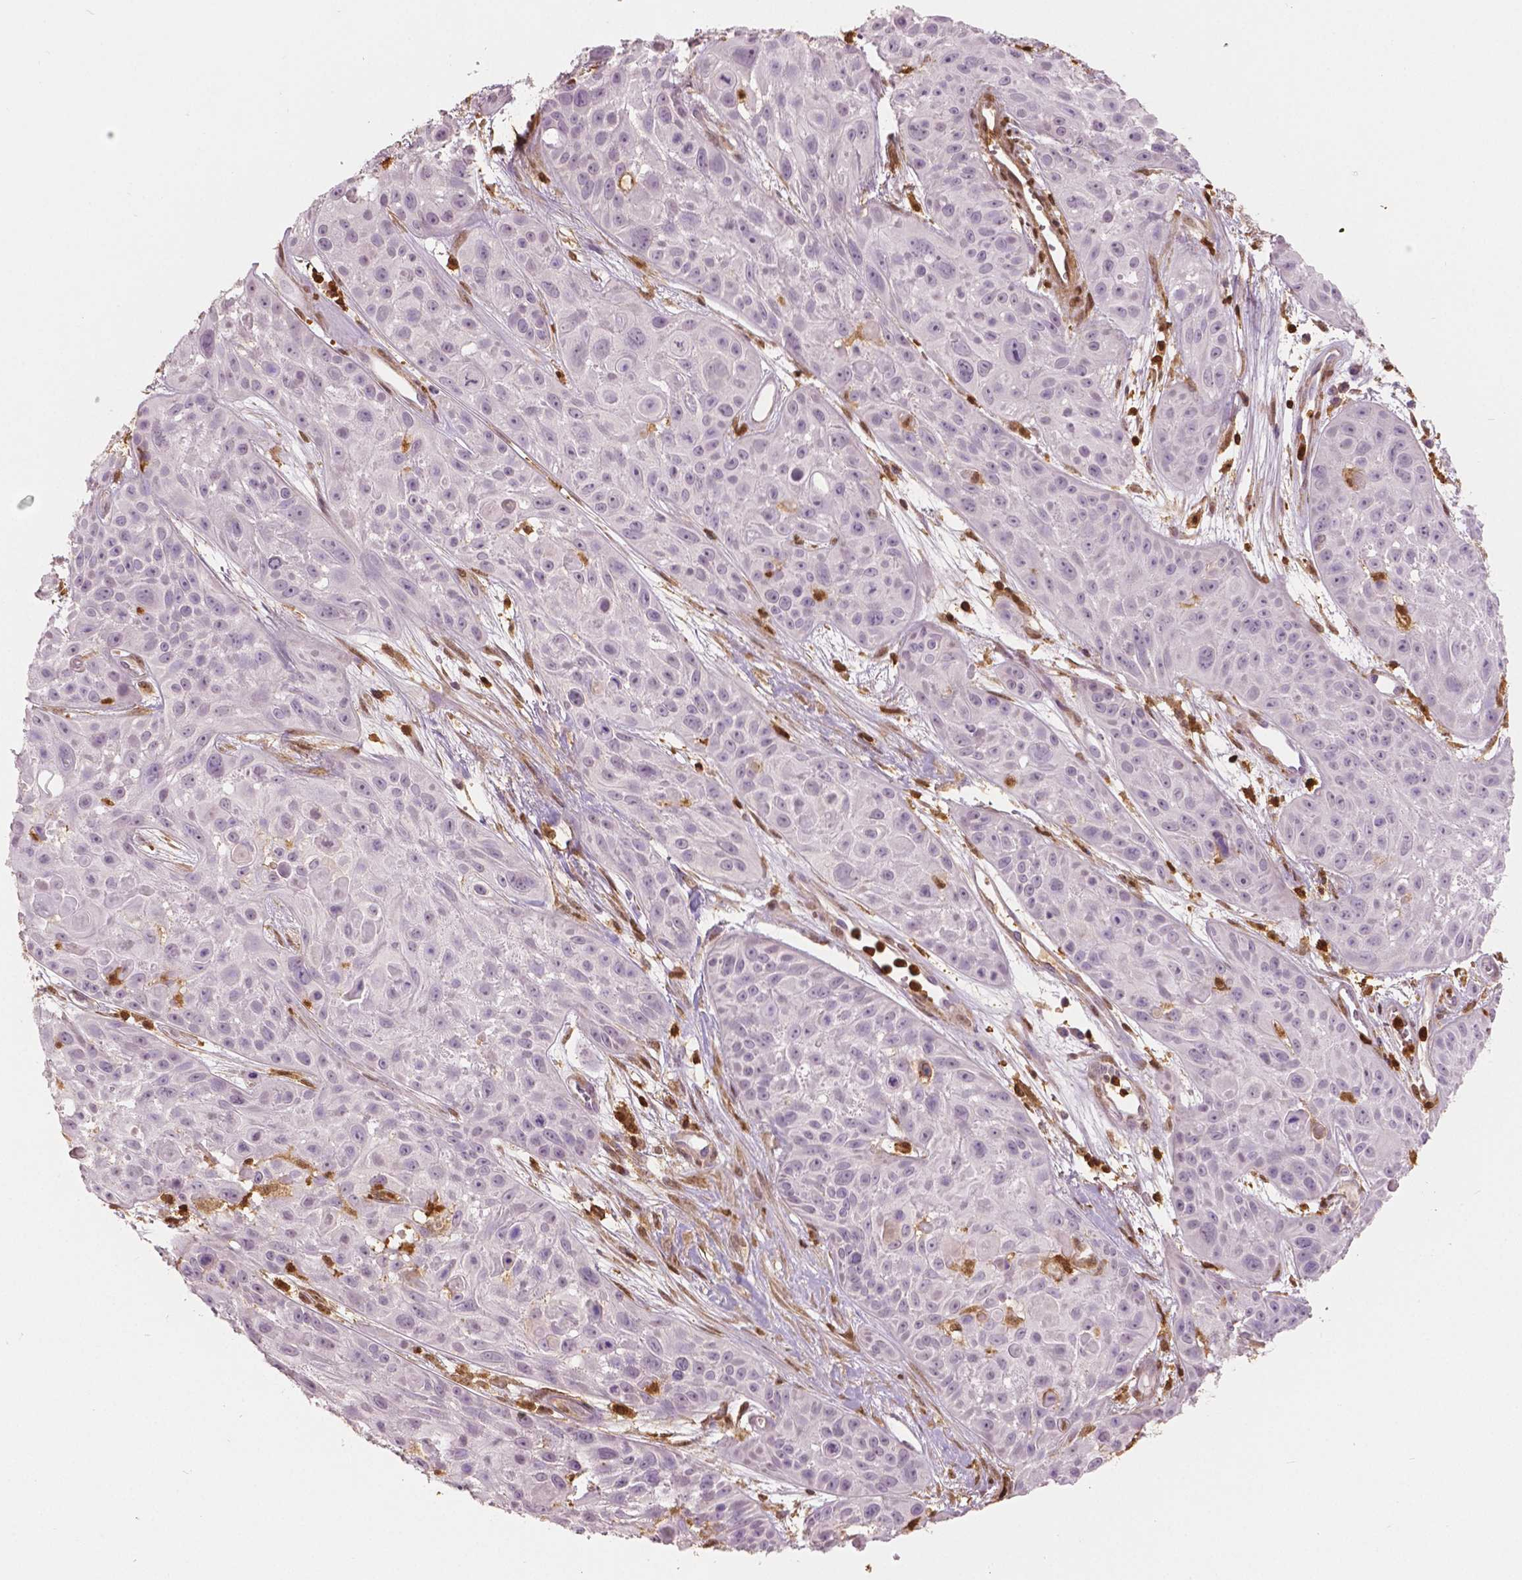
{"staining": {"intensity": "negative", "quantity": "none", "location": "none"}, "tissue": "skin cancer", "cell_type": "Tumor cells", "image_type": "cancer", "snomed": [{"axis": "morphology", "description": "Squamous cell carcinoma, NOS"}, {"axis": "topography", "description": "Skin"}, {"axis": "topography", "description": "Anal"}], "caption": "This is an IHC histopathology image of human skin squamous cell carcinoma. There is no positivity in tumor cells.", "gene": "S100A4", "patient": {"sex": "female", "age": 75}}